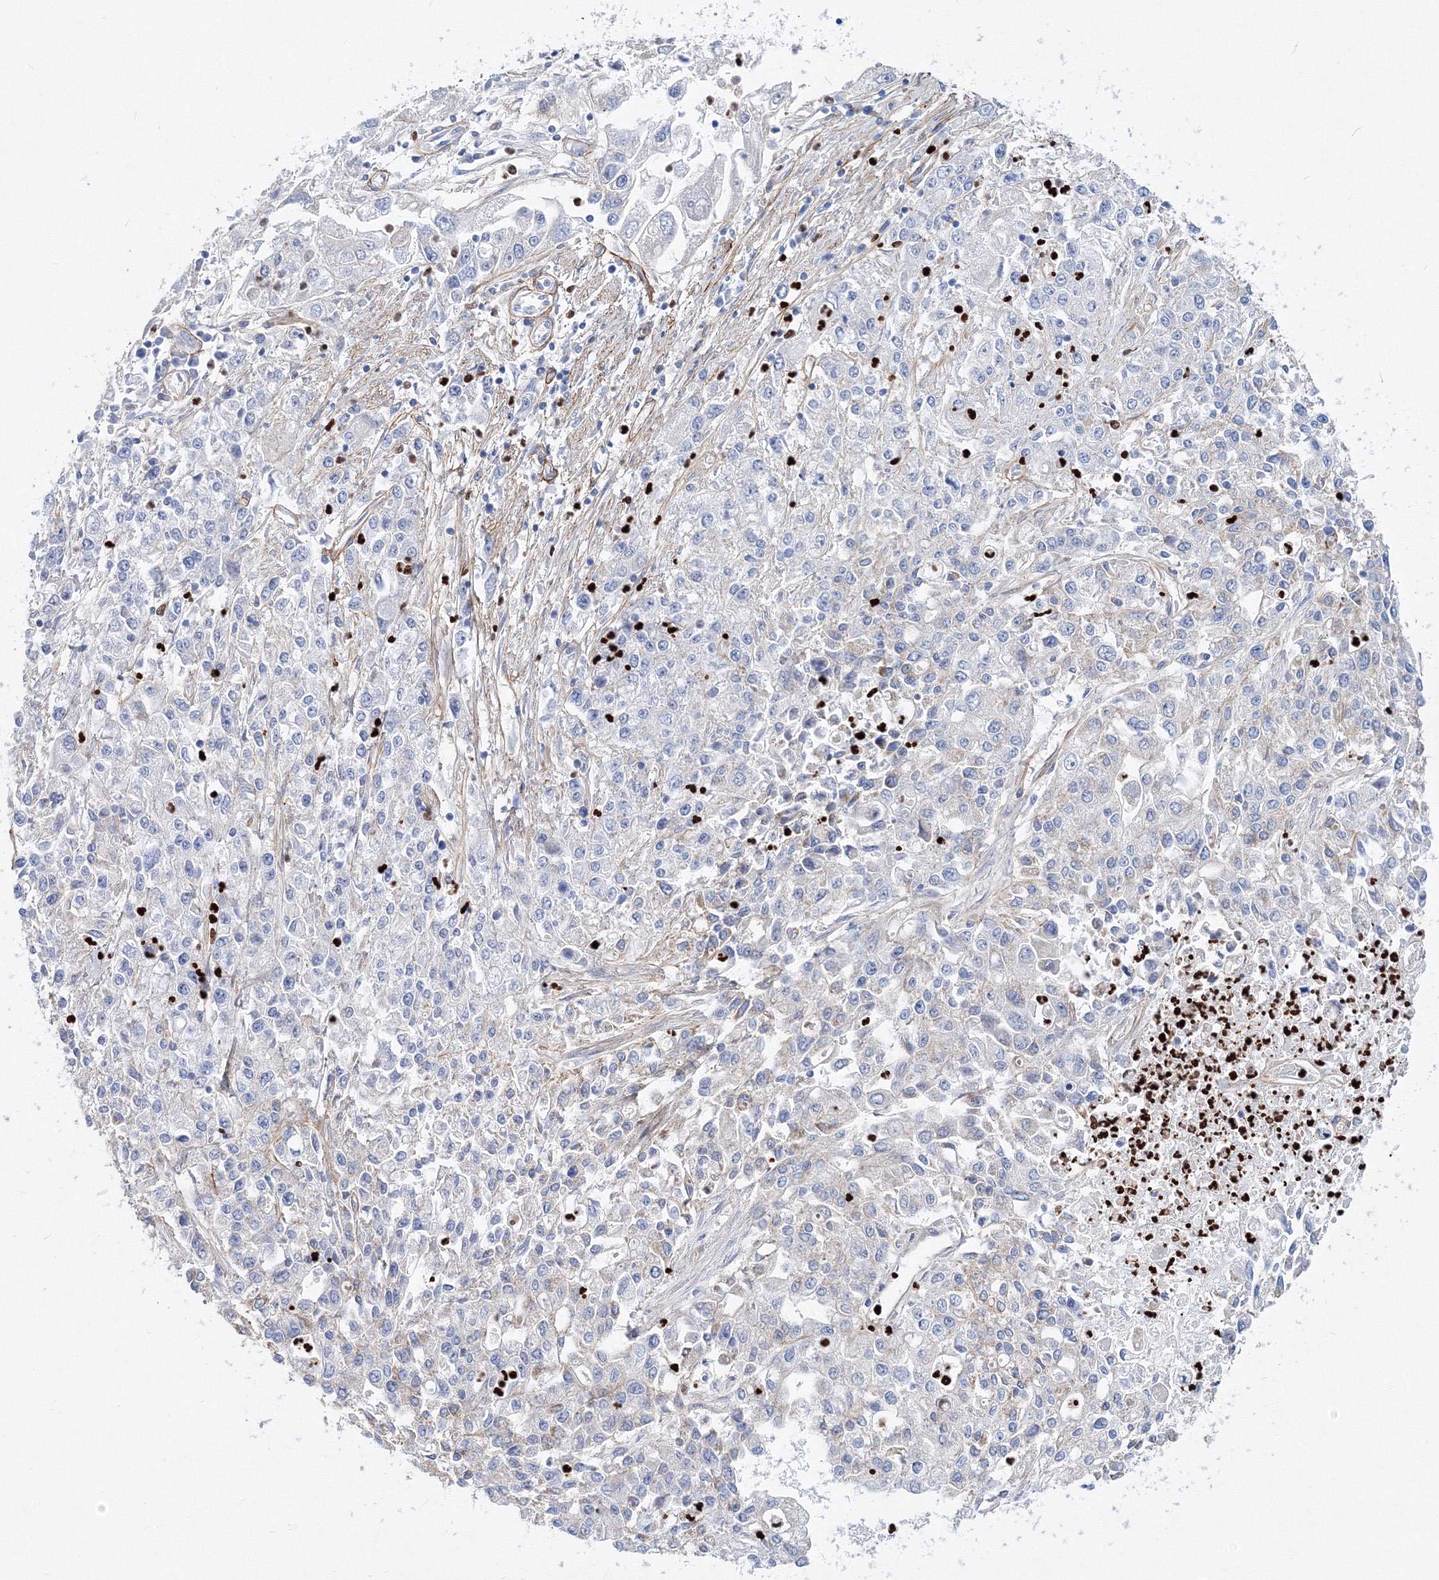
{"staining": {"intensity": "negative", "quantity": "none", "location": "none"}, "tissue": "endometrial cancer", "cell_type": "Tumor cells", "image_type": "cancer", "snomed": [{"axis": "morphology", "description": "Adenocarcinoma, NOS"}, {"axis": "topography", "description": "Endometrium"}], "caption": "Immunohistochemistry of endometrial cancer (adenocarcinoma) shows no positivity in tumor cells.", "gene": "C11orf52", "patient": {"sex": "female", "age": 49}}